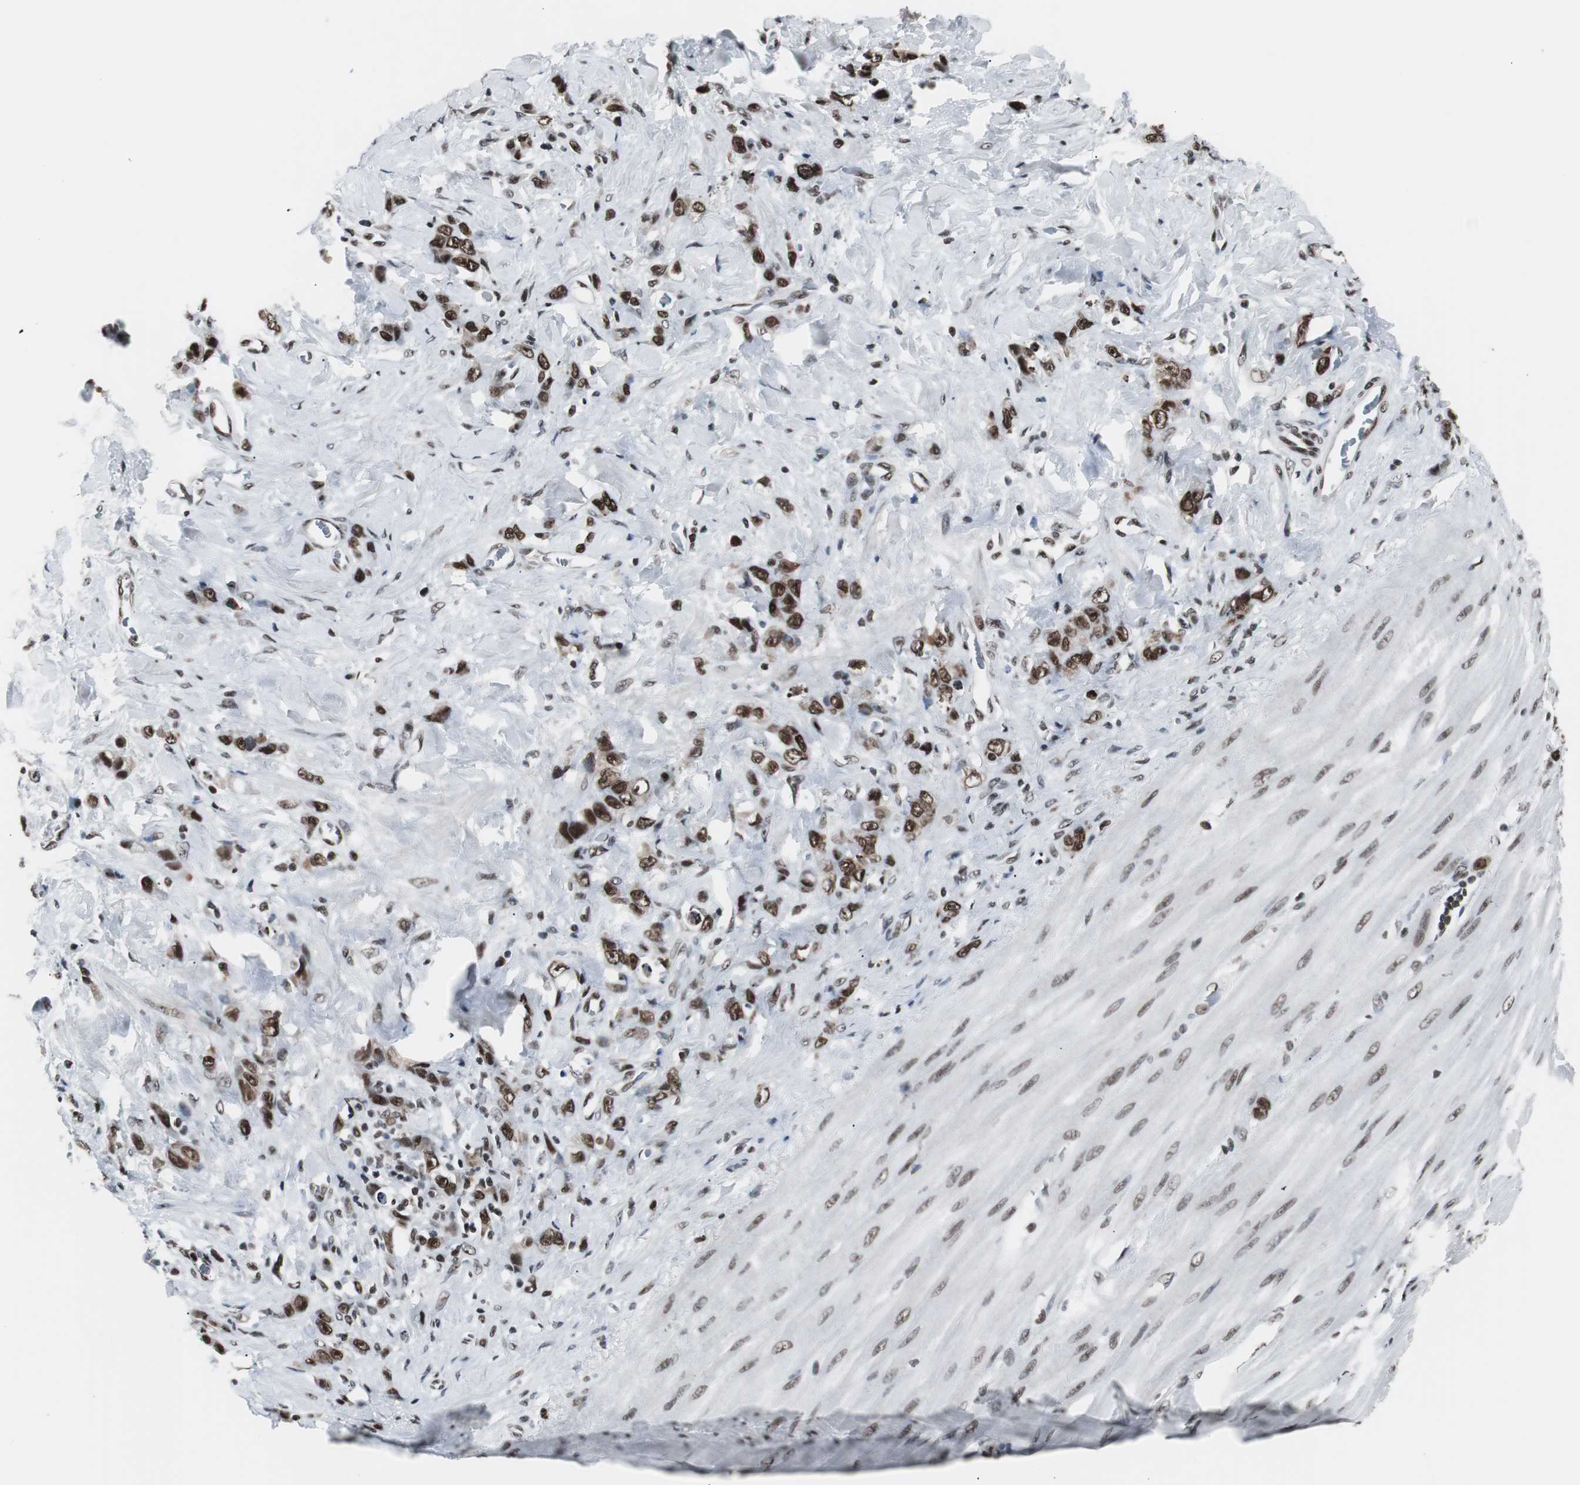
{"staining": {"intensity": "strong", "quantity": ">75%", "location": "nuclear"}, "tissue": "stomach cancer", "cell_type": "Tumor cells", "image_type": "cancer", "snomed": [{"axis": "morphology", "description": "Normal tissue, NOS"}, {"axis": "morphology", "description": "Adenocarcinoma, NOS"}, {"axis": "topography", "description": "Stomach"}], "caption": "Tumor cells display high levels of strong nuclear staining in approximately >75% of cells in adenocarcinoma (stomach).", "gene": "XRCC1", "patient": {"sex": "male", "age": 82}}